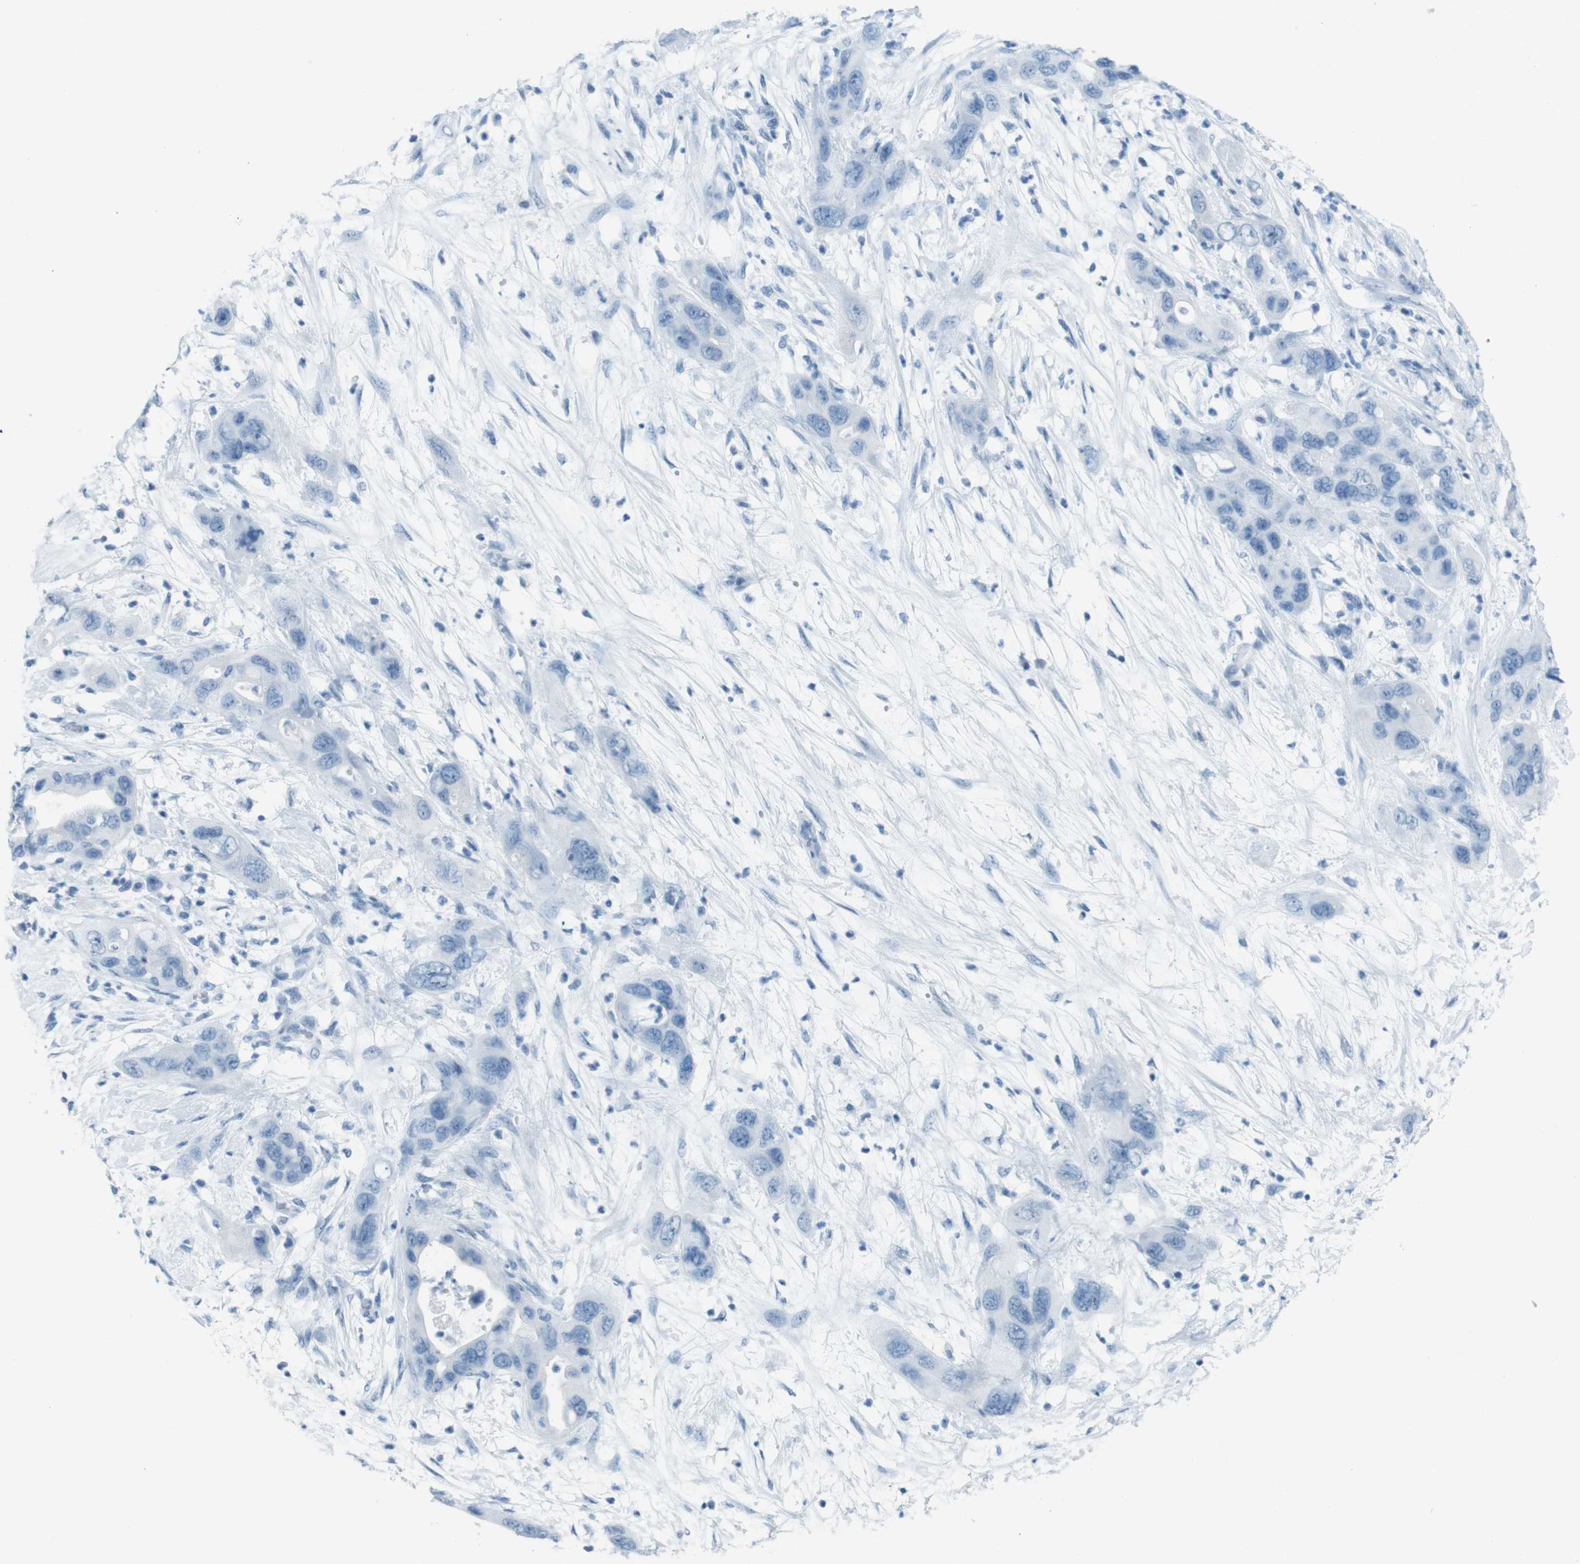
{"staining": {"intensity": "negative", "quantity": "none", "location": "none"}, "tissue": "pancreatic cancer", "cell_type": "Tumor cells", "image_type": "cancer", "snomed": [{"axis": "morphology", "description": "Adenocarcinoma, NOS"}, {"axis": "topography", "description": "Pancreas"}], "caption": "Human pancreatic adenocarcinoma stained for a protein using IHC exhibits no expression in tumor cells.", "gene": "TMEM207", "patient": {"sex": "female", "age": 71}}